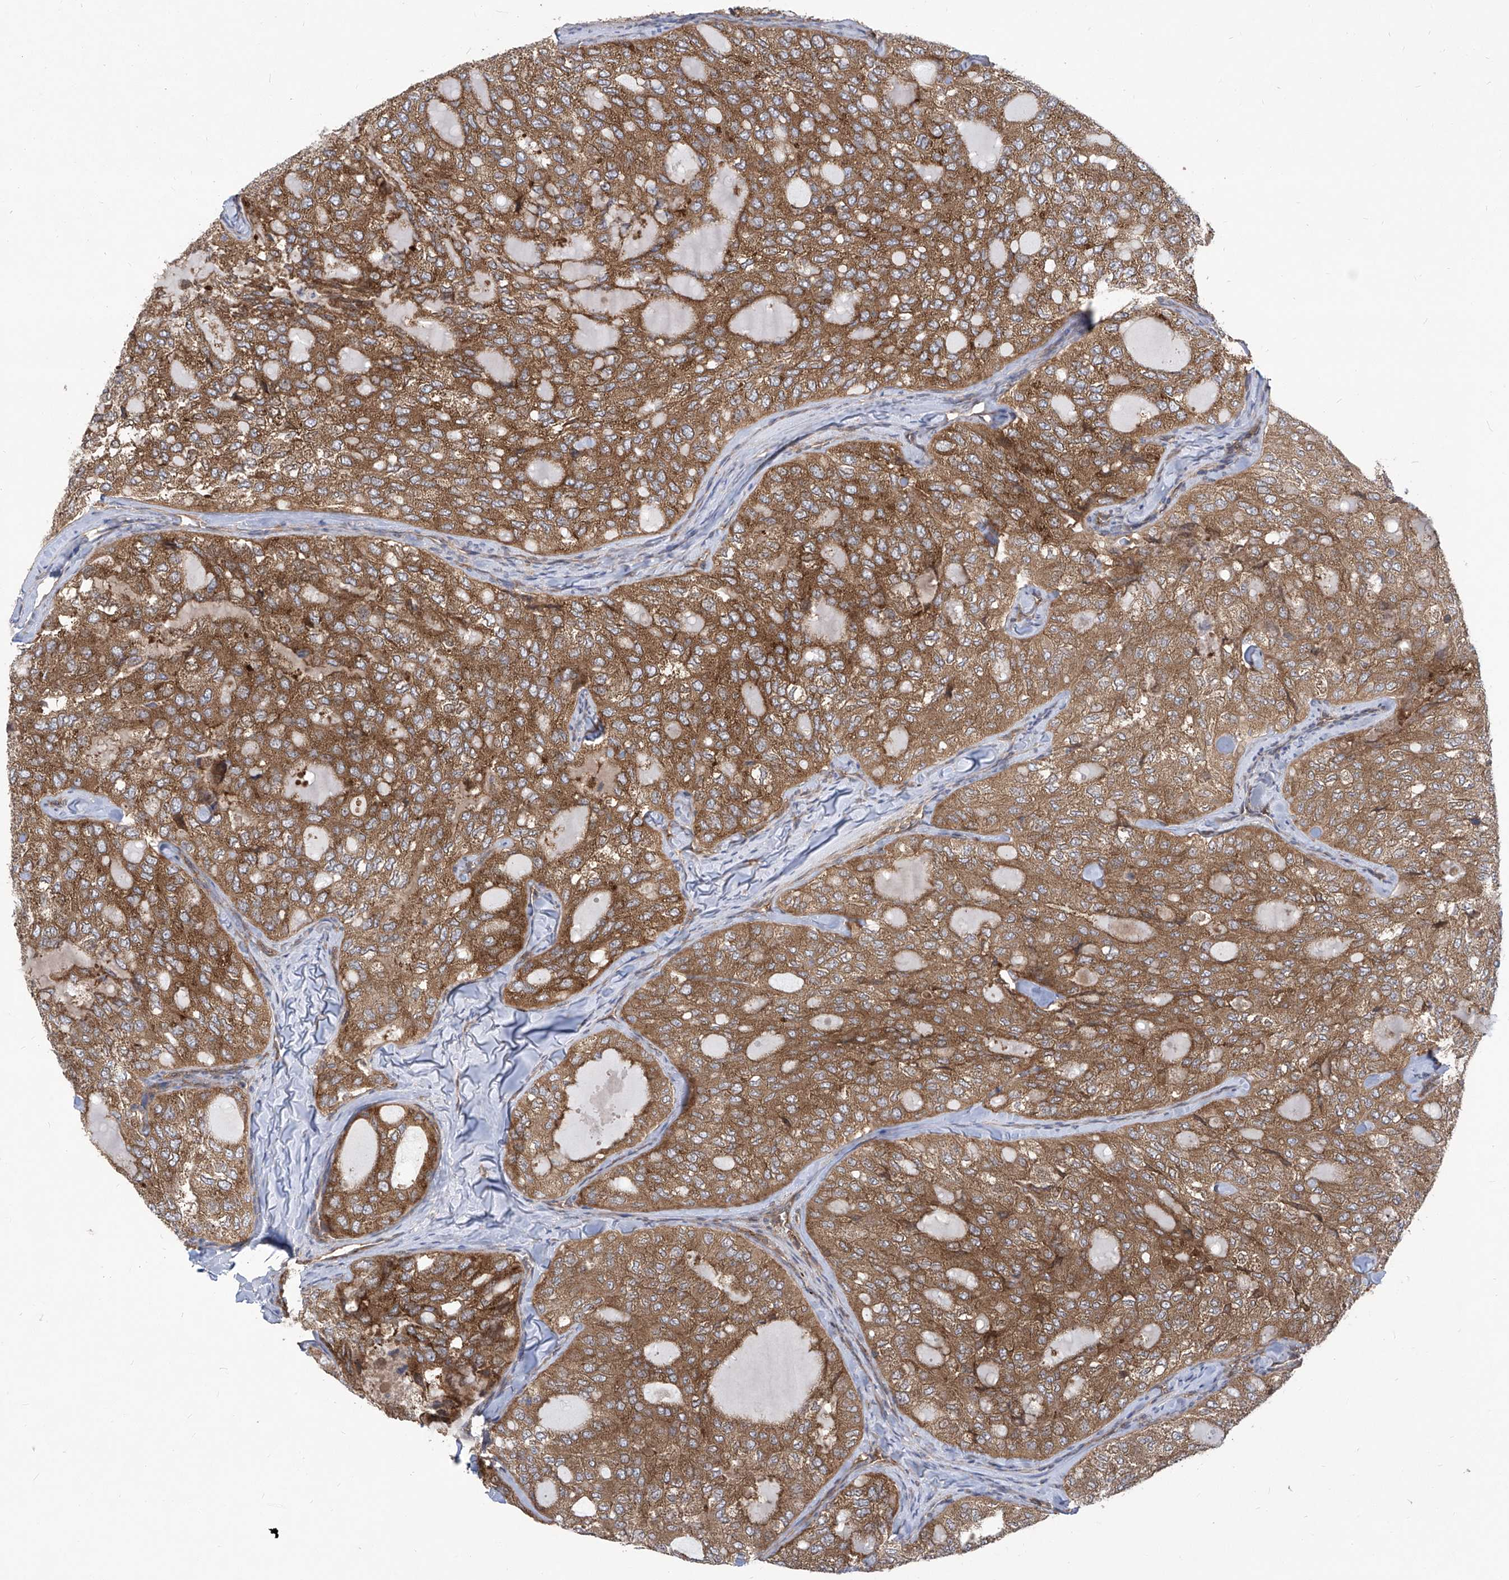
{"staining": {"intensity": "moderate", "quantity": ">75%", "location": "cytoplasmic/membranous"}, "tissue": "thyroid cancer", "cell_type": "Tumor cells", "image_type": "cancer", "snomed": [{"axis": "morphology", "description": "Follicular adenoma carcinoma, NOS"}, {"axis": "topography", "description": "Thyroid gland"}], "caption": "Protein analysis of thyroid cancer tissue exhibits moderate cytoplasmic/membranous positivity in about >75% of tumor cells.", "gene": "EIF3M", "patient": {"sex": "male", "age": 75}}